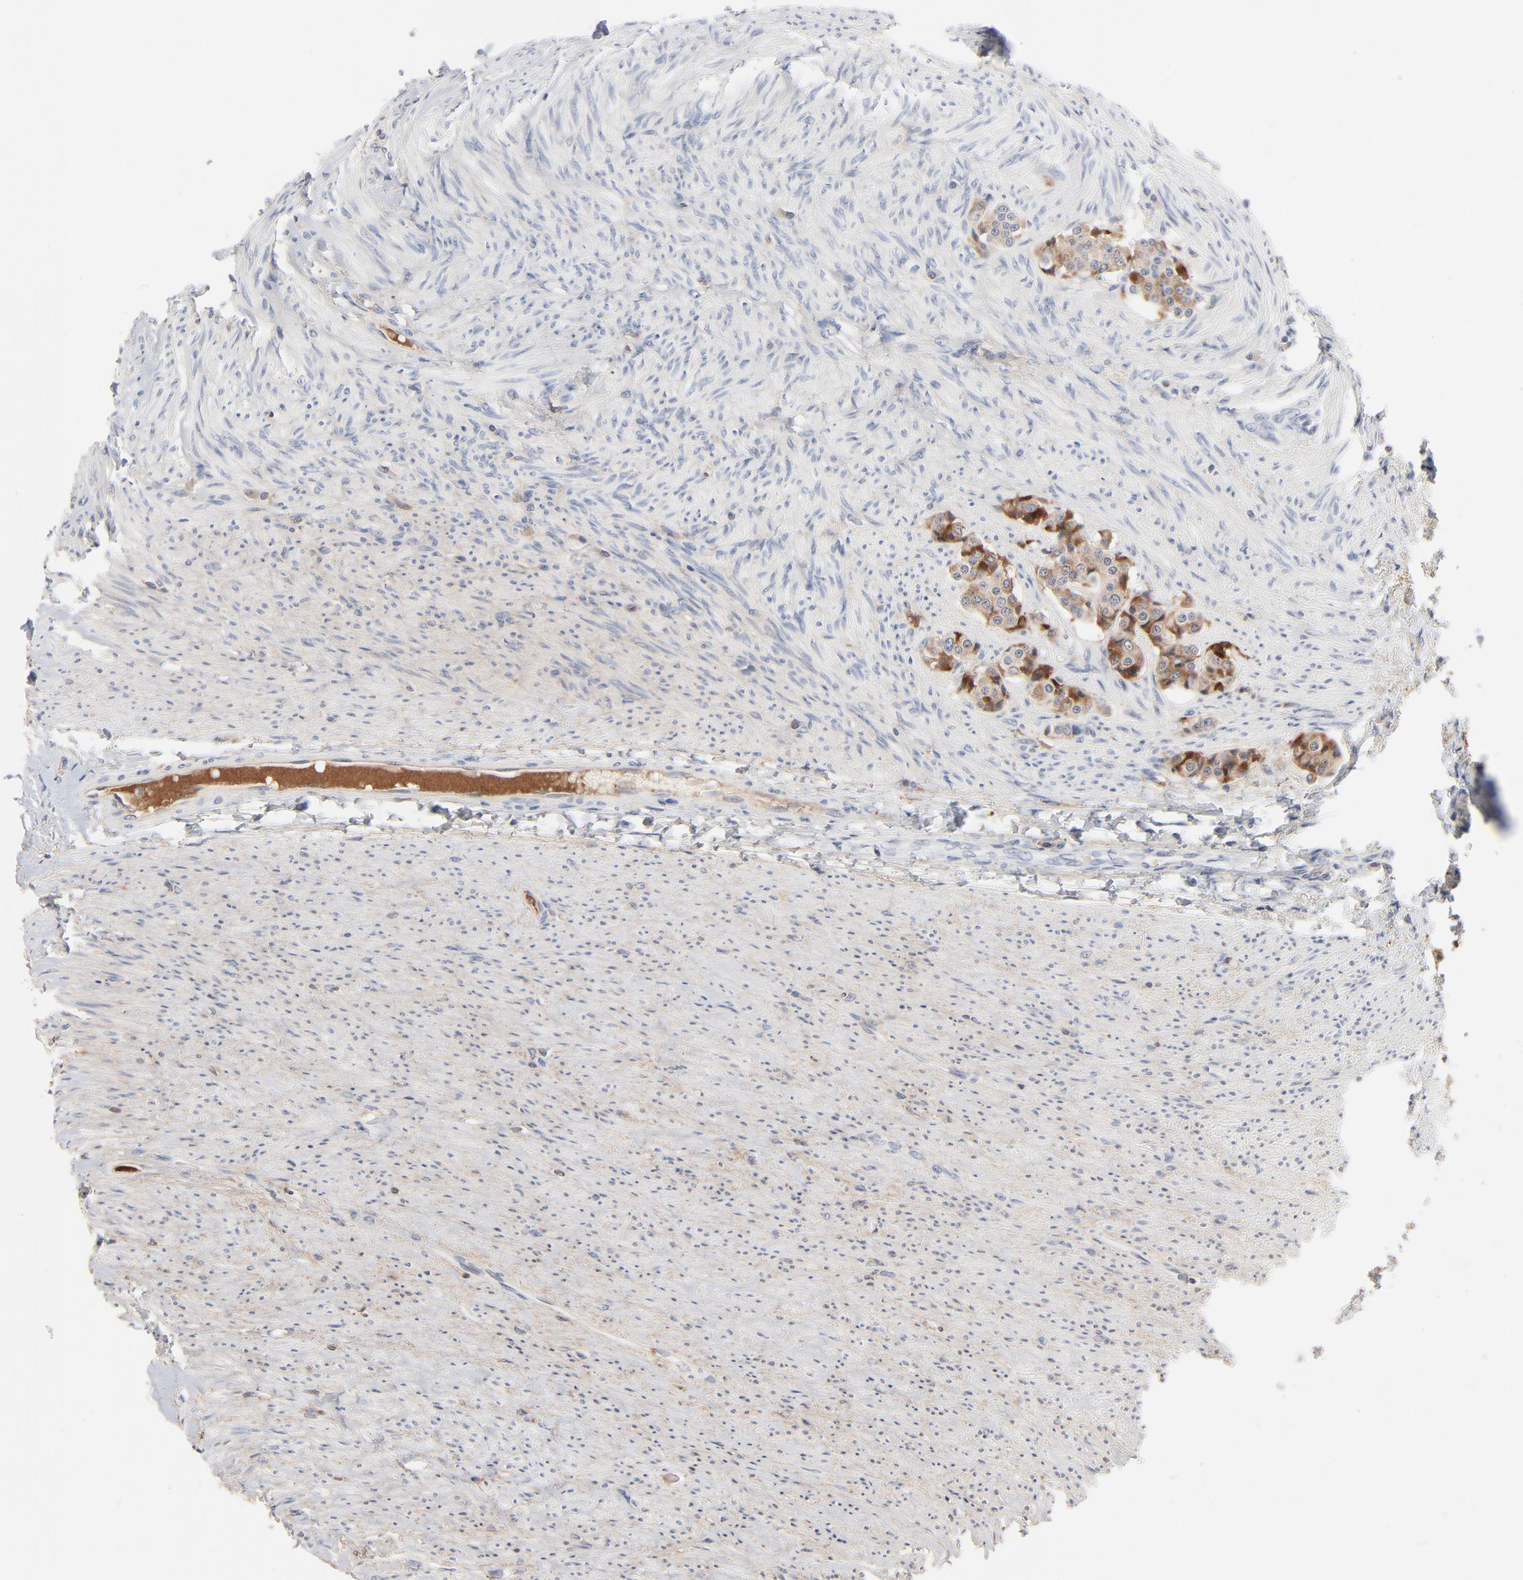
{"staining": {"intensity": "moderate", "quantity": "25%-75%", "location": "cytoplasmic/membranous"}, "tissue": "carcinoid", "cell_type": "Tumor cells", "image_type": "cancer", "snomed": [{"axis": "morphology", "description": "Carcinoid, malignant, NOS"}, {"axis": "topography", "description": "Colon"}], "caption": "Protein positivity by immunohistochemistry (IHC) reveals moderate cytoplasmic/membranous staining in about 25%-75% of tumor cells in carcinoid.", "gene": "SERPINA4", "patient": {"sex": "female", "age": 61}}